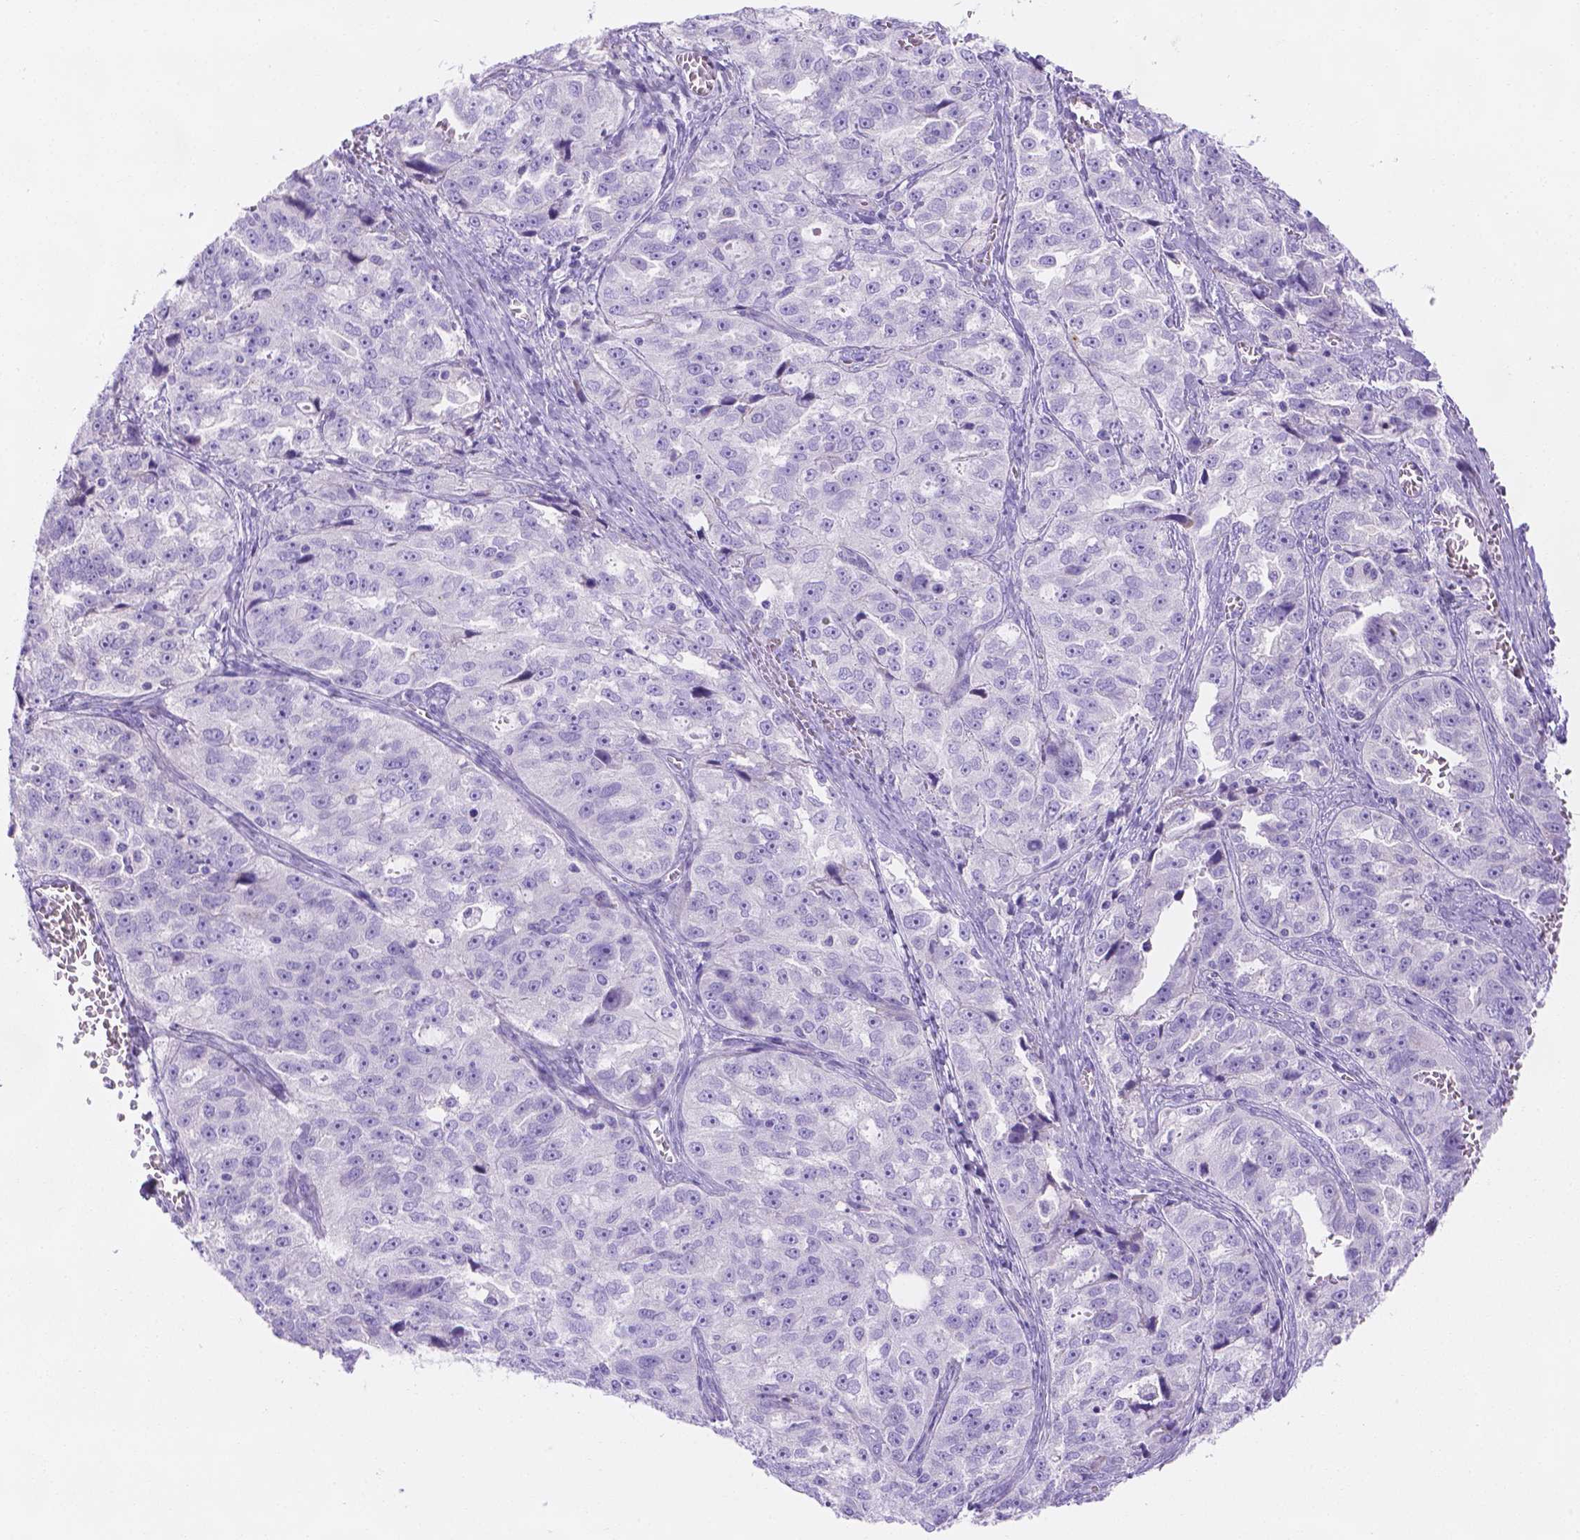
{"staining": {"intensity": "negative", "quantity": "none", "location": "none"}, "tissue": "ovarian cancer", "cell_type": "Tumor cells", "image_type": "cancer", "snomed": [{"axis": "morphology", "description": "Cystadenocarcinoma, serous, NOS"}, {"axis": "topography", "description": "Ovary"}], "caption": "Ovarian serous cystadenocarcinoma was stained to show a protein in brown. There is no significant staining in tumor cells. (DAB (3,3'-diaminobenzidine) IHC, high magnification).", "gene": "MLN", "patient": {"sex": "female", "age": 51}}